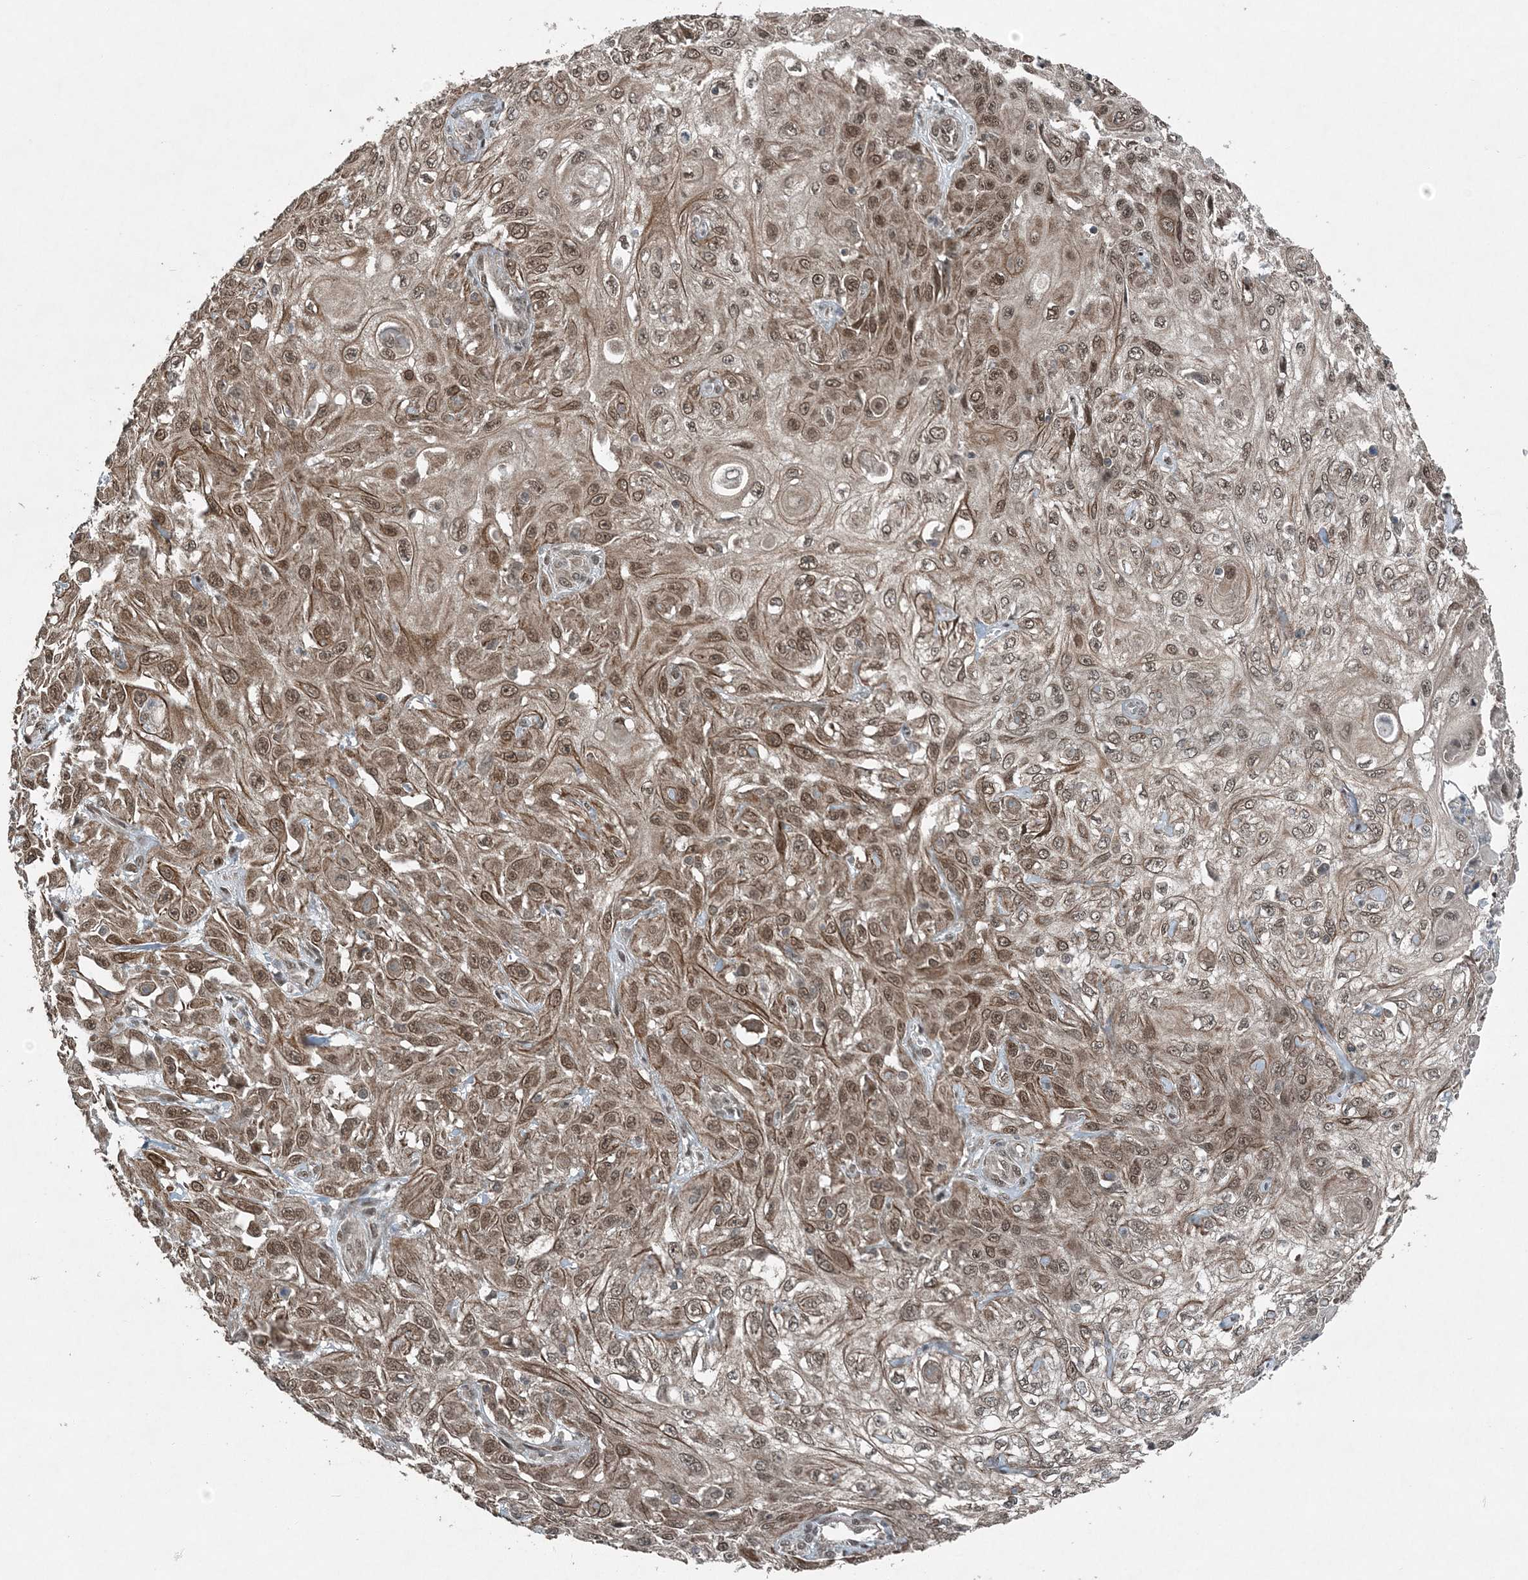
{"staining": {"intensity": "moderate", "quantity": ">75%", "location": "cytoplasmic/membranous,nuclear"}, "tissue": "skin cancer", "cell_type": "Tumor cells", "image_type": "cancer", "snomed": [{"axis": "morphology", "description": "Squamous cell carcinoma, NOS"}, {"axis": "morphology", "description": "Squamous cell carcinoma, metastatic, NOS"}, {"axis": "topography", "description": "Skin"}, {"axis": "topography", "description": "Lymph node"}], "caption": "Tumor cells reveal moderate cytoplasmic/membranous and nuclear positivity in approximately >75% of cells in metastatic squamous cell carcinoma (skin).", "gene": "COPS7B", "patient": {"sex": "male", "age": 75}}